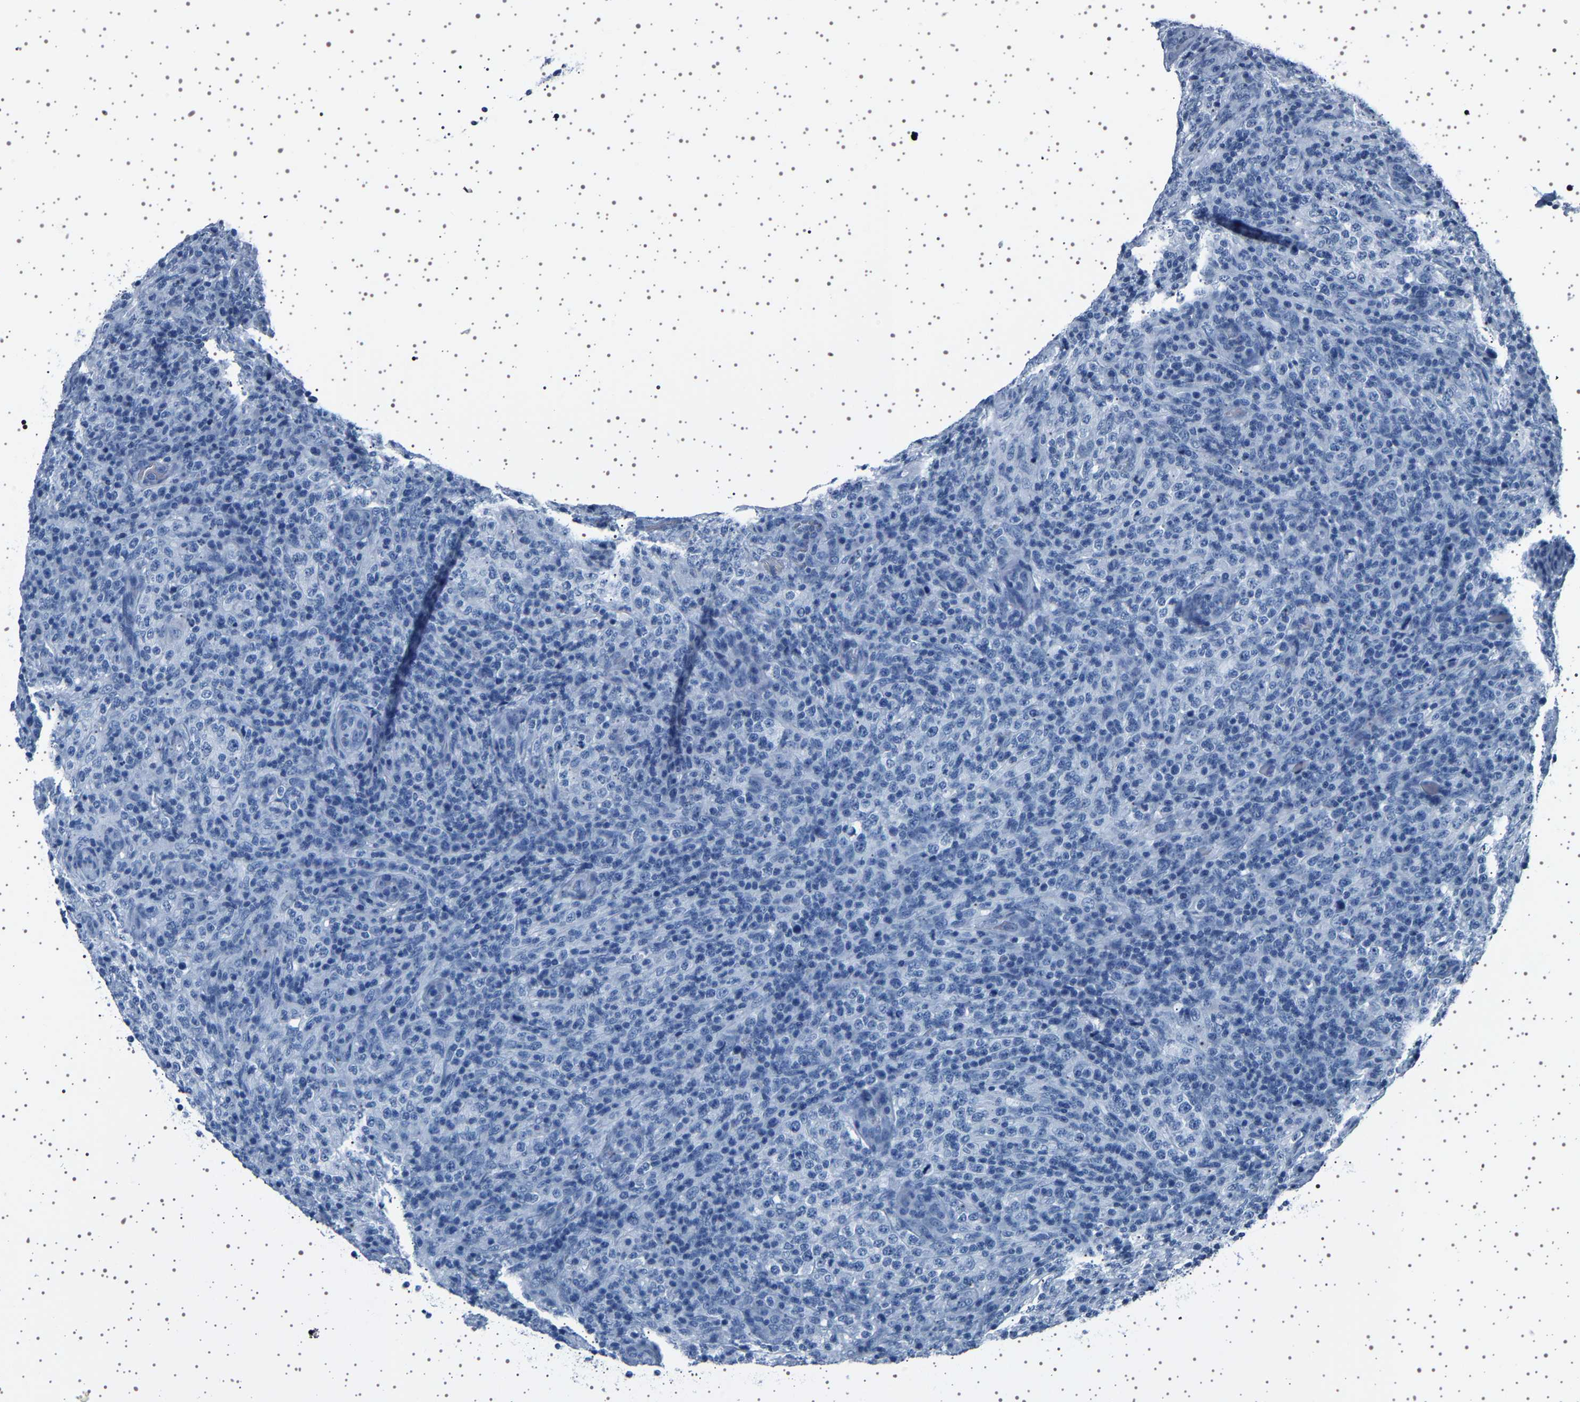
{"staining": {"intensity": "negative", "quantity": "none", "location": "none"}, "tissue": "lymphoma", "cell_type": "Tumor cells", "image_type": "cancer", "snomed": [{"axis": "morphology", "description": "Malignant lymphoma, non-Hodgkin's type, High grade"}, {"axis": "topography", "description": "Lymph node"}], "caption": "DAB (3,3'-diaminobenzidine) immunohistochemical staining of lymphoma reveals no significant staining in tumor cells.", "gene": "TFF3", "patient": {"sex": "female", "age": 76}}